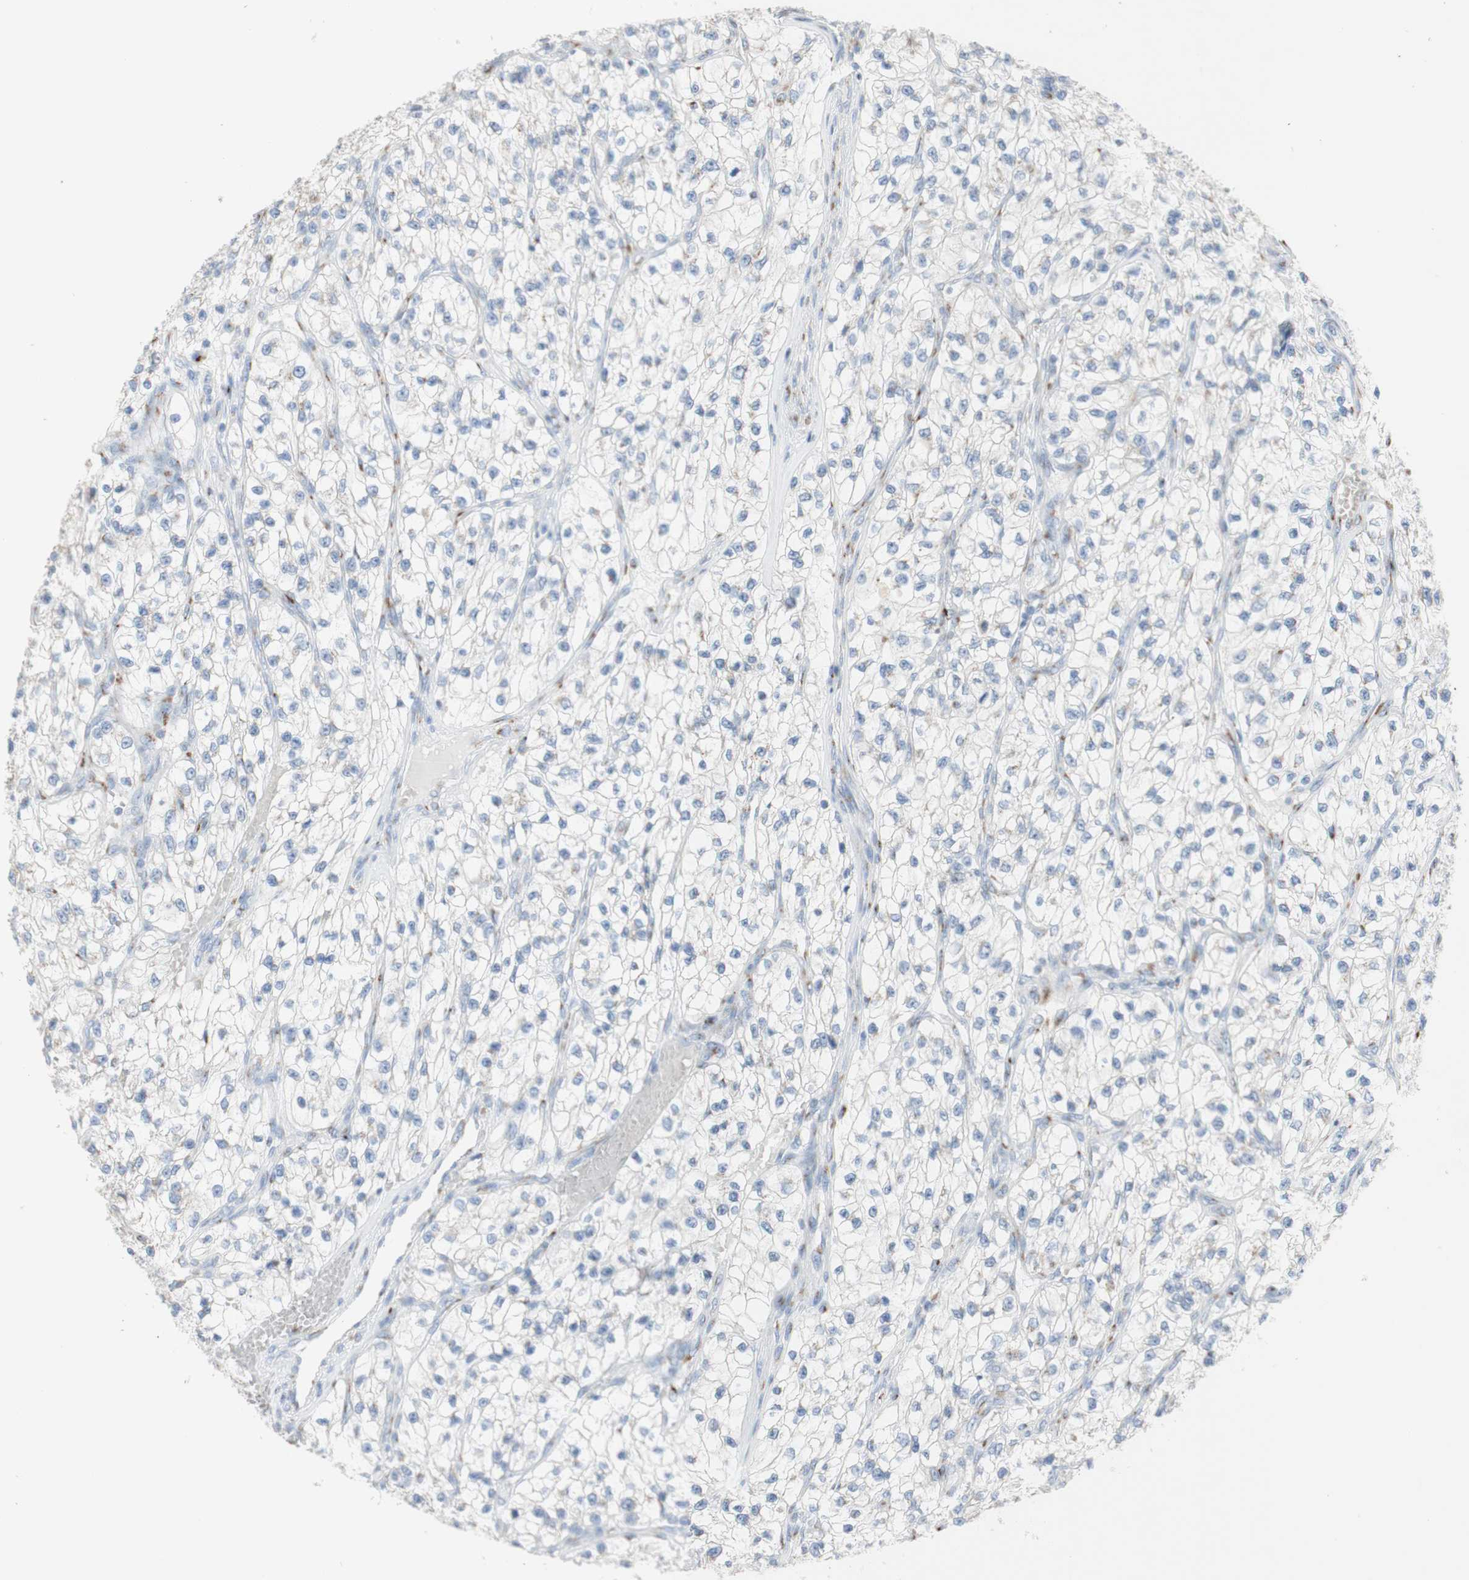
{"staining": {"intensity": "negative", "quantity": "none", "location": "none"}, "tissue": "renal cancer", "cell_type": "Tumor cells", "image_type": "cancer", "snomed": [{"axis": "morphology", "description": "Adenocarcinoma, NOS"}, {"axis": "topography", "description": "Kidney"}], "caption": "Immunohistochemical staining of renal cancer (adenocarcinoma) demonstrates no significant staining in tumor cells. (DAB IHC, high magnification).", "gene": "MANEA", "patient": {"sex": "female", "age": 57}}